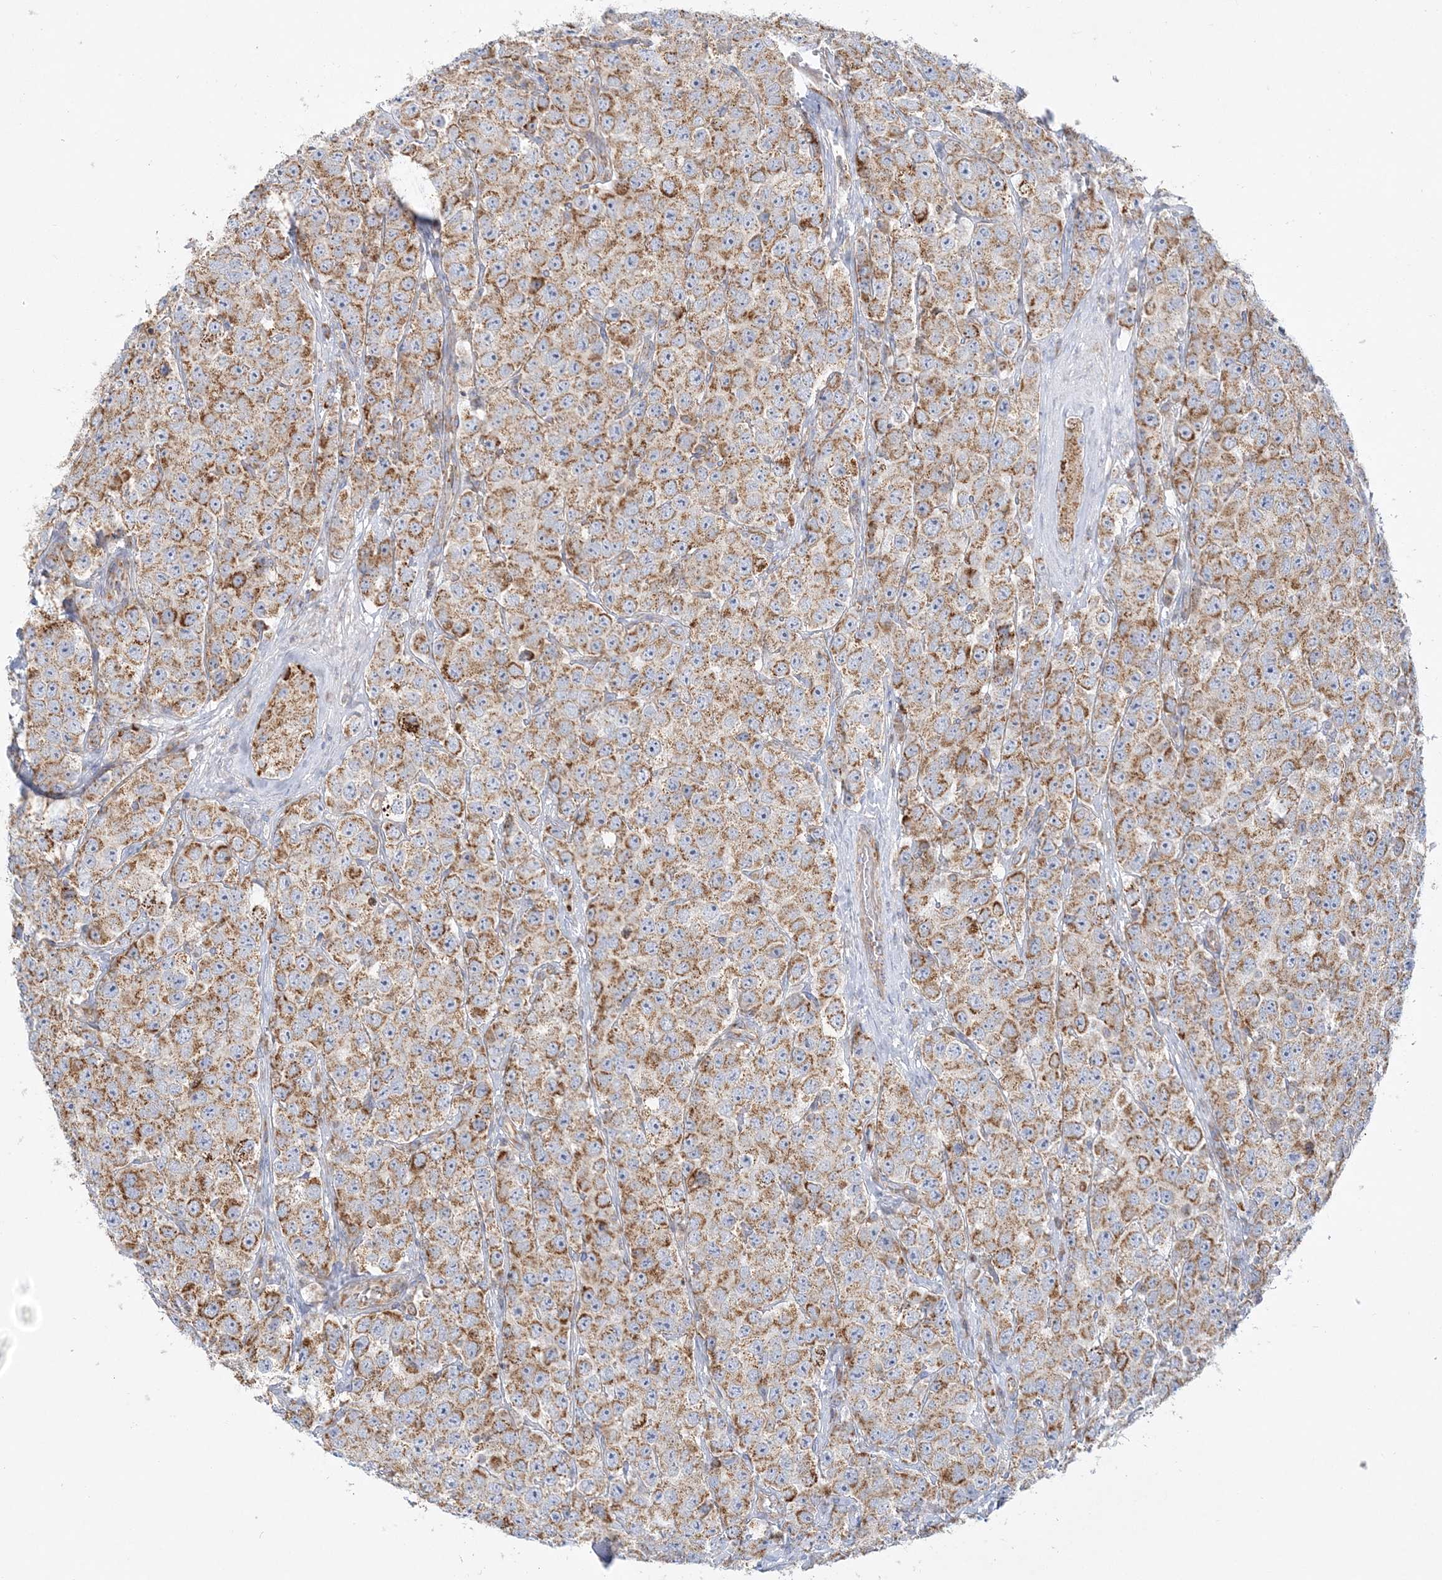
{"staining": {"intensity": "moderate", "quantity": ">75%", "location": "cytoplasmic/membranous"}, "tissue": "testis cancer", "cell_type": "Tumor cells", "image_type": "cancer", "snomed": [{"axis": "morphology", "description": "Seminoma, NOS"}, {"axis": "topography", "description": "Testis"}], "caption": "Protein staining shows moderate cytoplasmic/membranous staining in about >75% of tumor cells in testis cancer (seminoma).", "gene": "TBC1D14", "patient": {"sex": "male", "age": 28}}